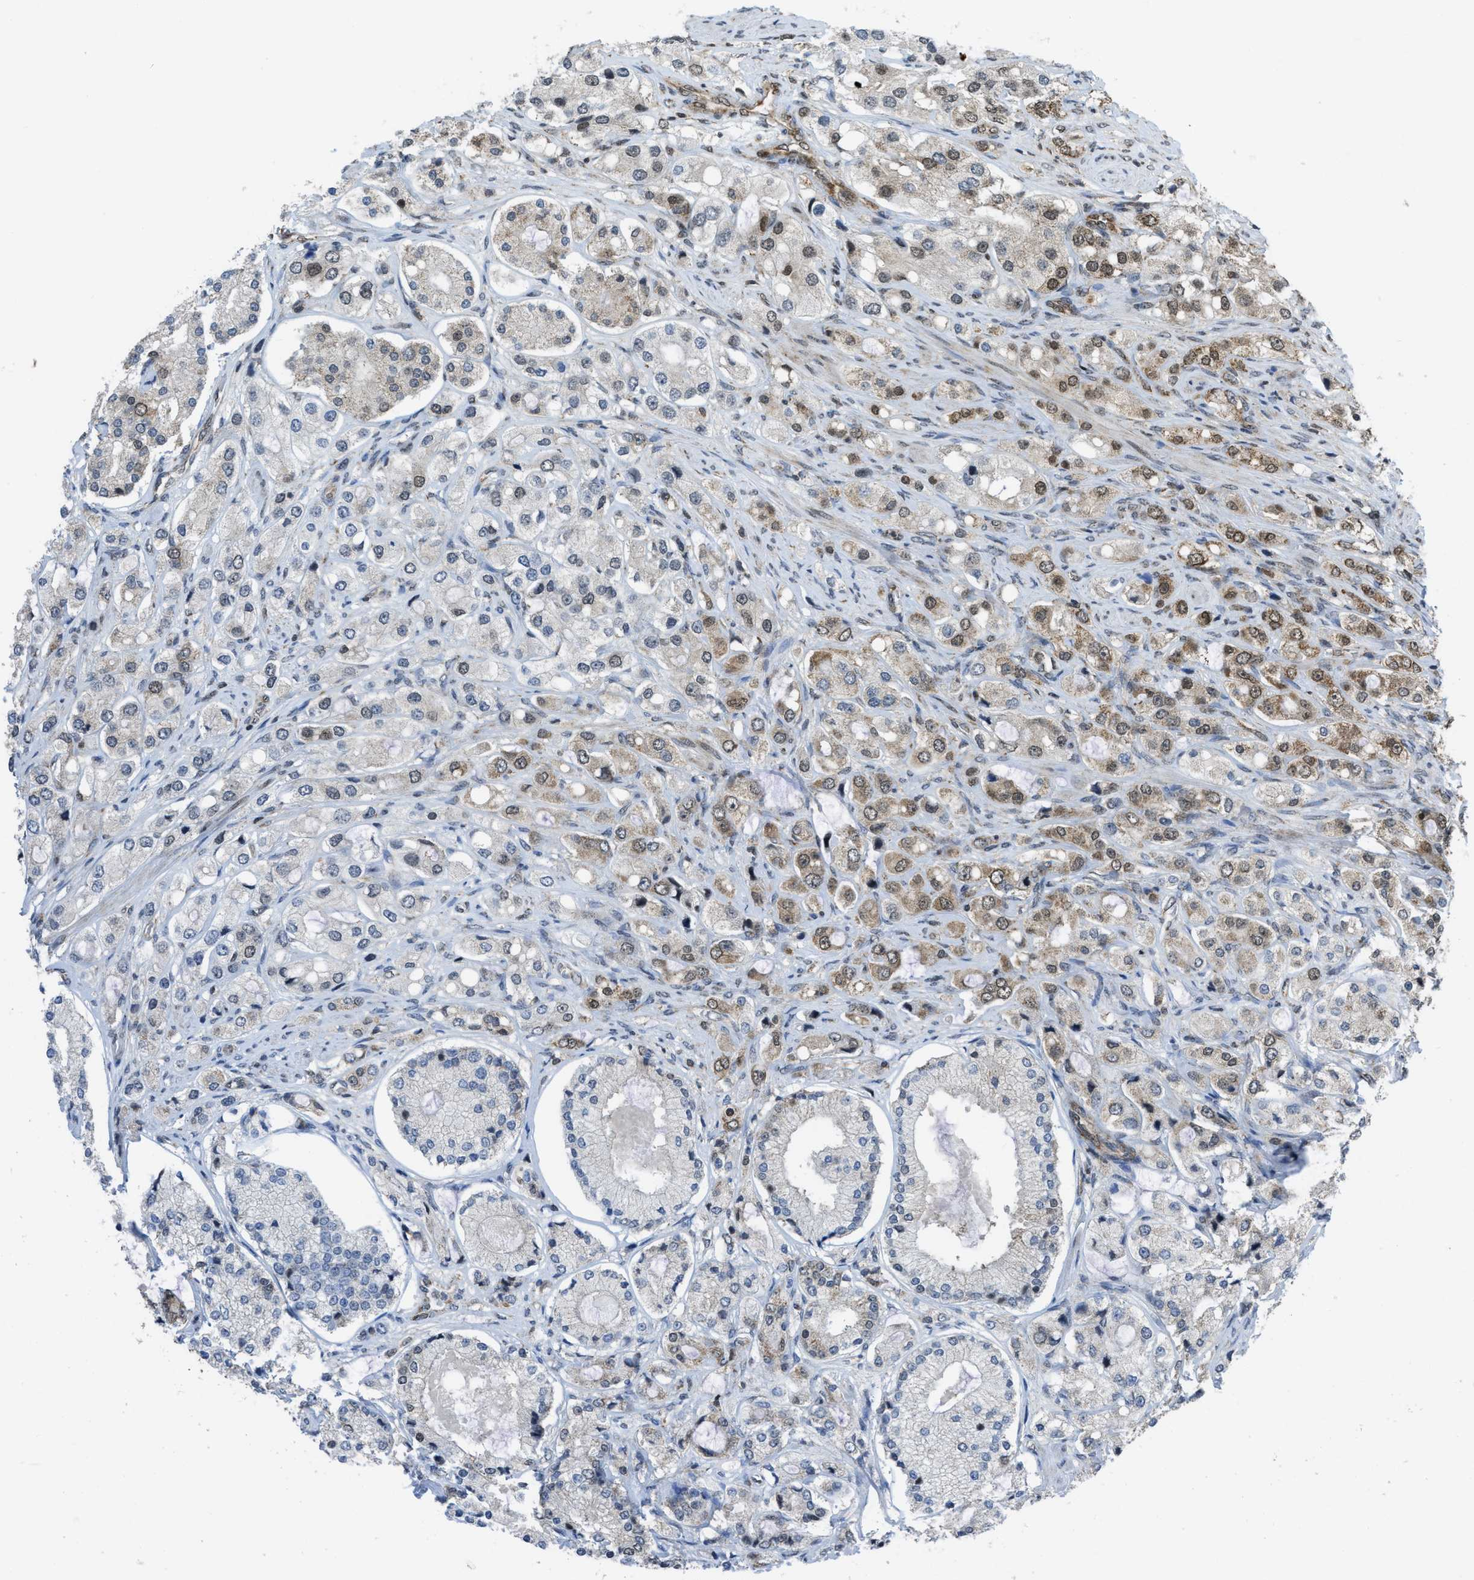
{"staining": {"intensity": "moderate", "quantity": "<25%", "location": "cytoplasmic/membranous,nuclear"}, "tissue": "prostate cancer", "cell_type": "Tumor cells", "image_type": "cancer", "snomed": [{"axis": "morphology", "description": "Adenocarcinoma, High grade"}, {"axis": "topography", "description": "Prostate"}], "caption": "A micrograph of human prostate high-grade adenocarcinoma stained for a protein exhibits moderate cytoplasmic/membranous and nuclear brown staining in tumor cells.", "gene": "TNPO1", "patient": {"sex": "male", "age": 63}}